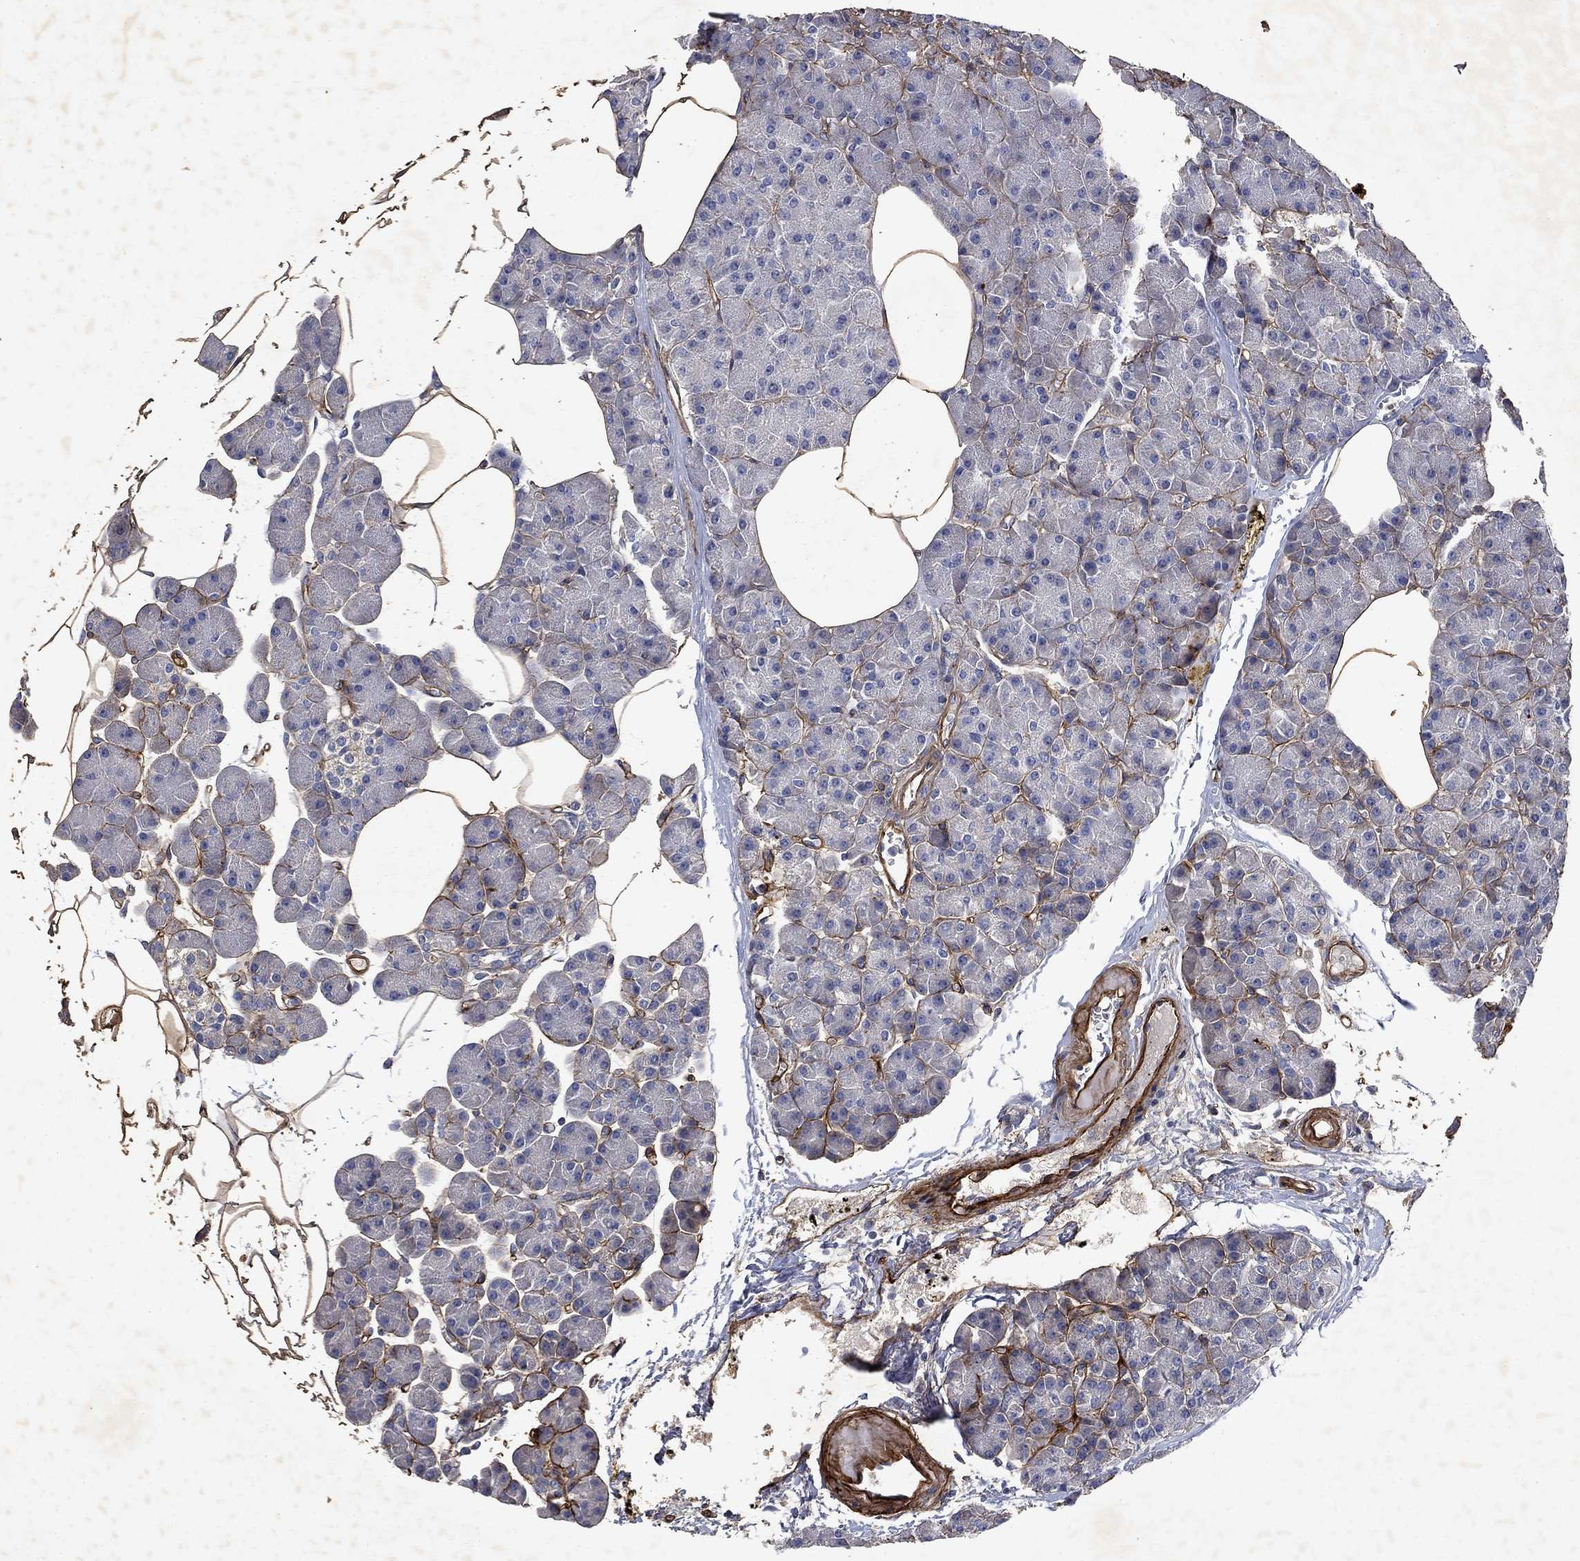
{"staining": {"intensity": "negative", "quantity": "none", "location": "none"}, "tissue": "pancreas", "cell_type": "Exocrine glandular cells", "image_type": "normal", "snomed": [{"axis": "morphology", "description": "Normal tissue, NOS"}, {"axis": "topography", "description": "Pancreas"}], "caption": "Normal pancreas was stained to show a protein in brown. There is no significant positivity in exocrine glandular cells. (Stains: DAB (3,3'-diaminobenzidine) immunohistochemistry with hematoxylin counter stain, Microscopy: brightfield microscopy at high magnification).", "gene": "COL4A2", "patient": {"sex": "female", "age": 45}}